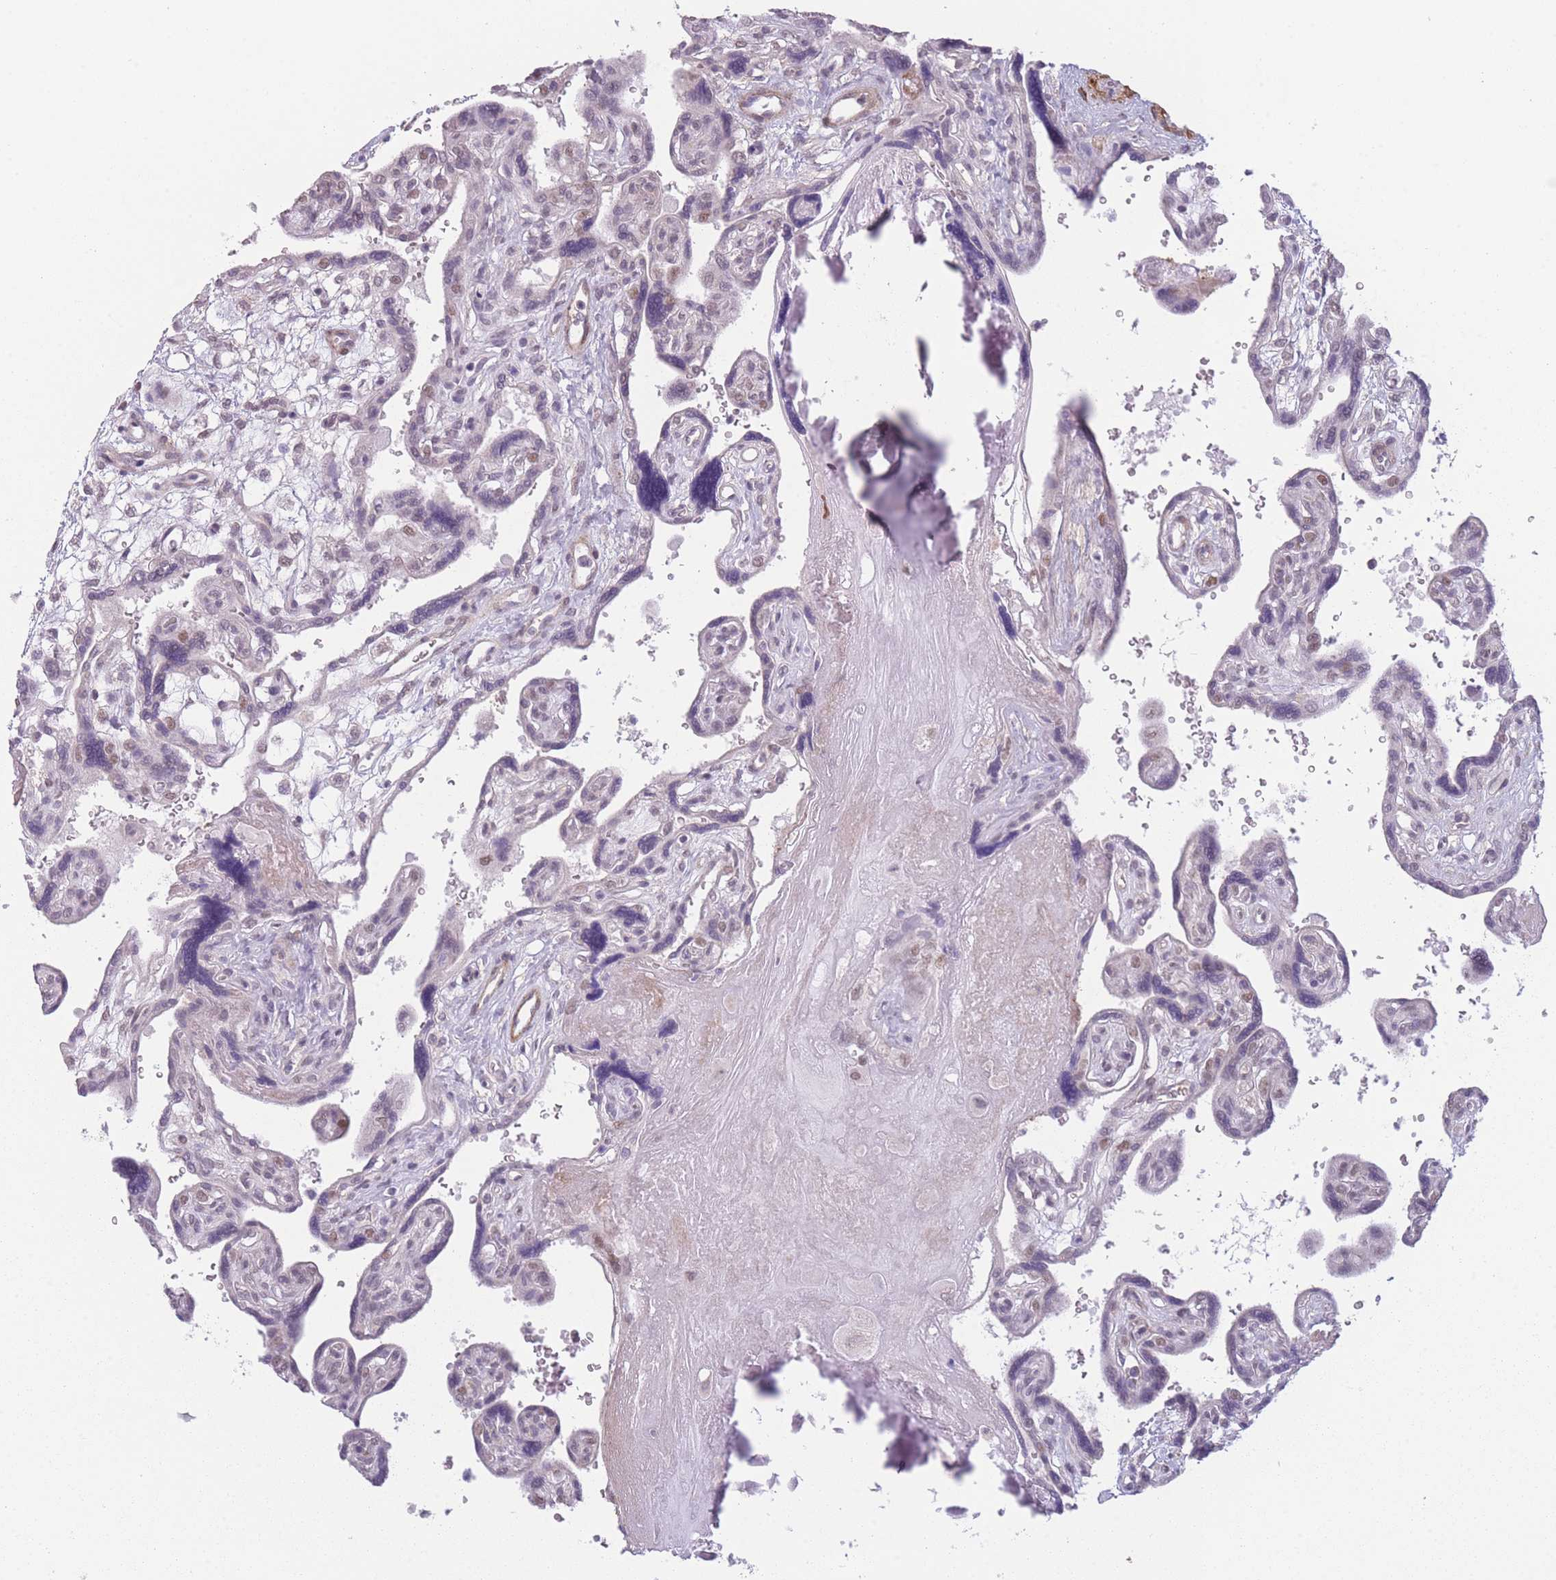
{"staining": {"intensity": "negative", "quantity": "none", "location": "none"}, "tissue": "placenta", "cell_type": "Decidual cells", "image_type": "normal", "snomed": [{"axis": "morphology", "description": "Normal tissue, NOS"}, {"axis": "topography", "description": "Placenta"}], "caption": "Immunohistochemistry of benign placenta shows no expression in decidual cells. (DAB IHC with hematoxylin counter stain).", "gene": "SIN3B", "patient": {"sex": "female", "age": 39}}